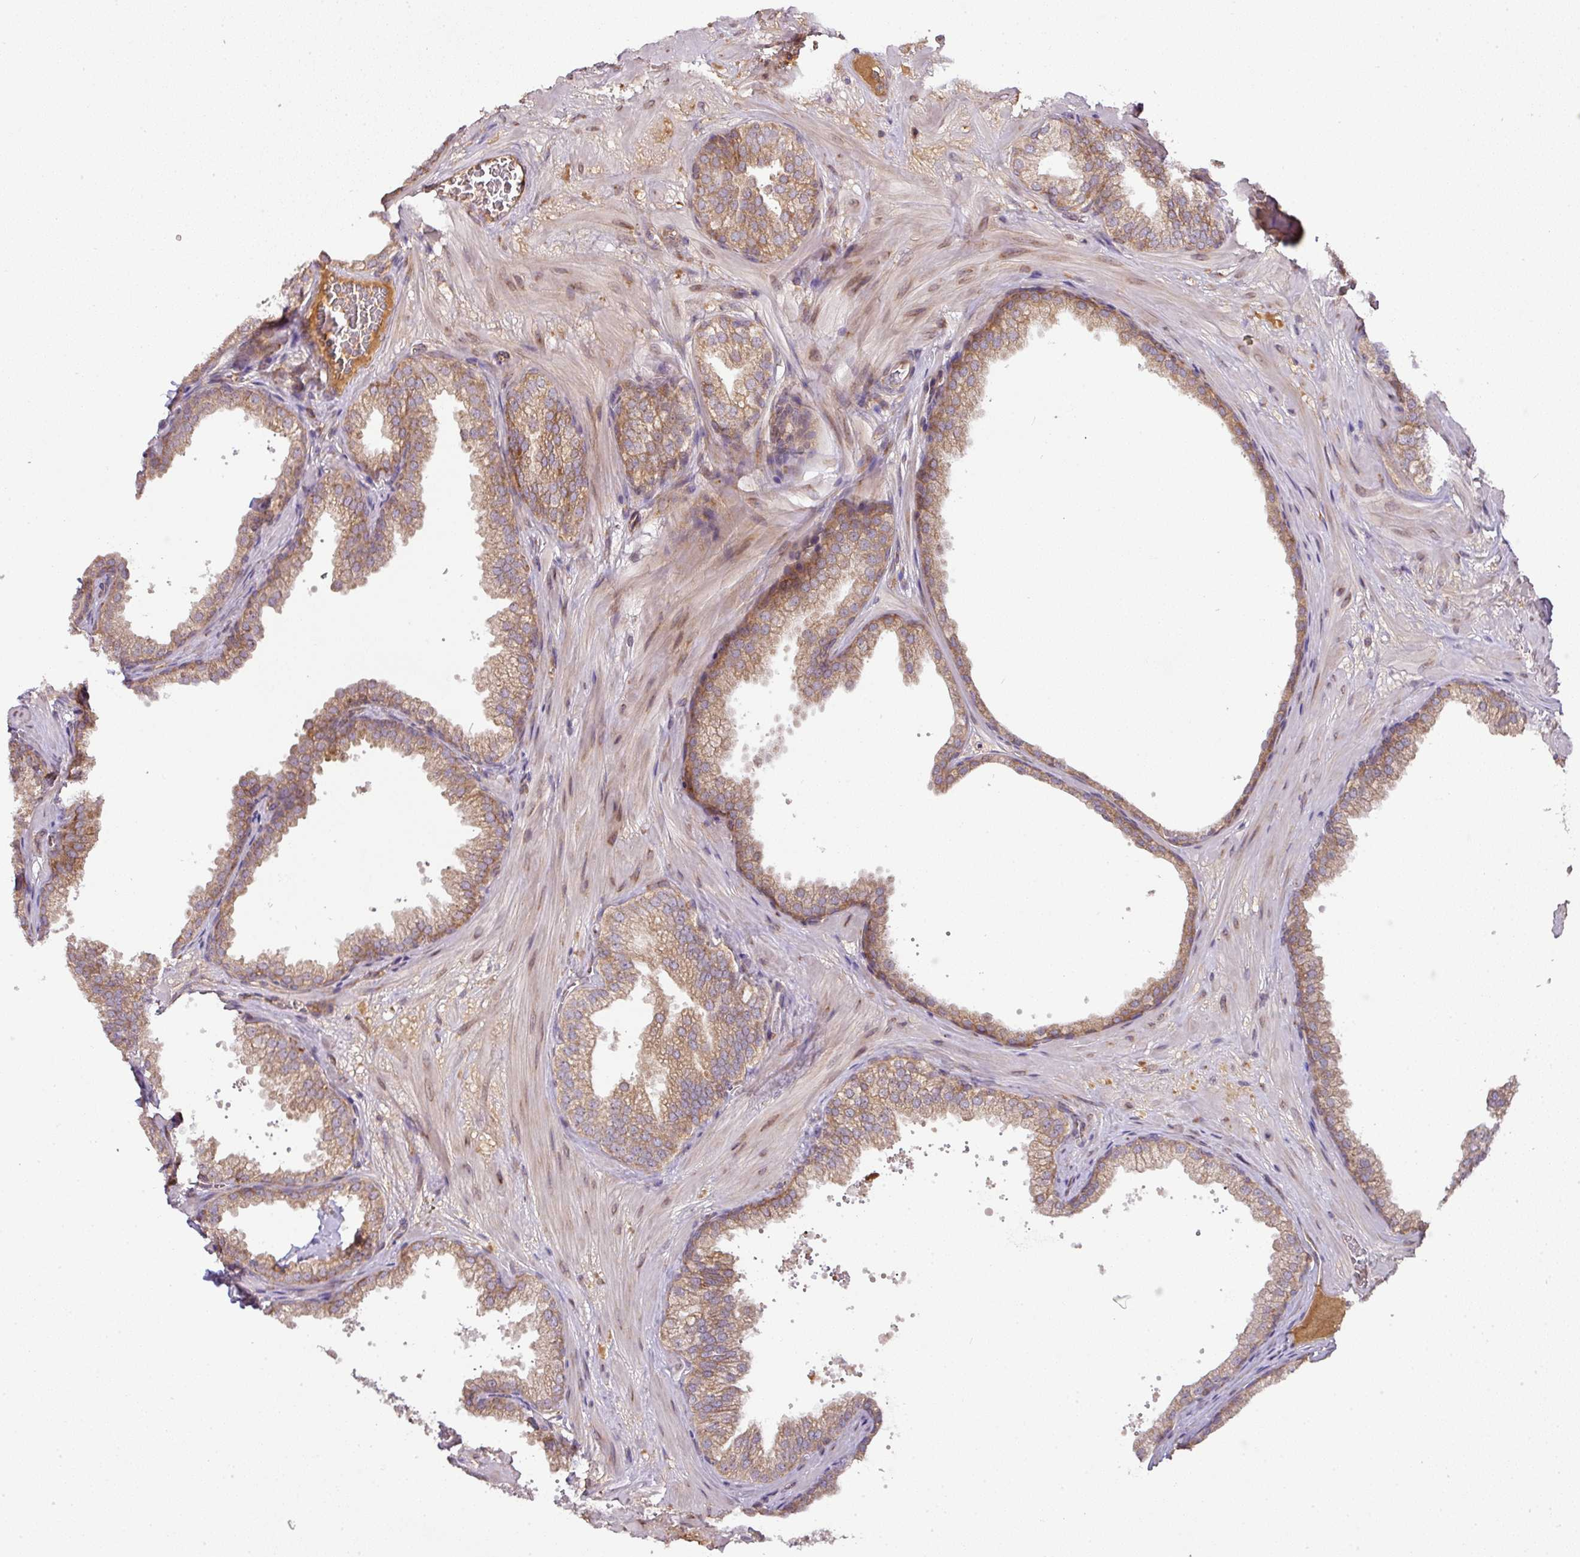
{"staining": {"intensity": "moderate", "quantity": ">75%", "location": "cytoplasmic/membranous"}, "tissue": "prostate", "cell_type": "Glandular cells", "image_type": "normal", "snomed": [{"axis": "morphology", "description": "Normal tissue, NOS"}, {"axis": "topography", "description": "Prostate"}], "caption": "Immunohistochemical staining of unremarkable human prostate displays moderate cytoplasmic/membranous protein expression in about >75% of glandular cells. (DAB IHC with brightfield microscopy, high magnification).", "gene": "GALP", "patient": {"sex": "male", "age": 37}}